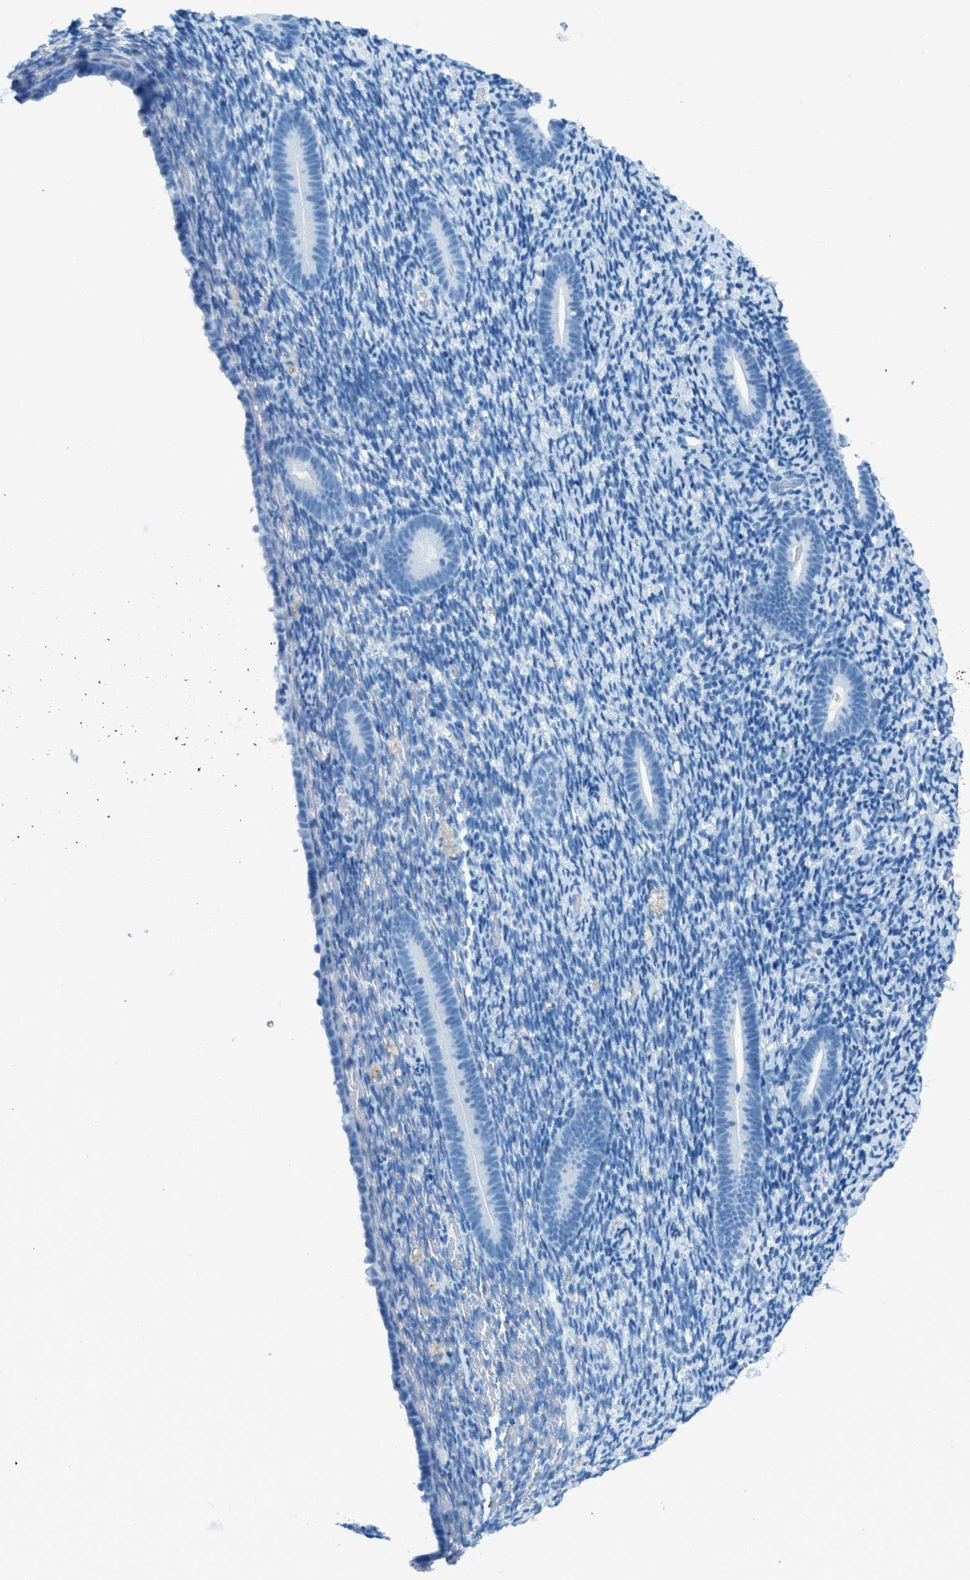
{"staining": {"intensity": "negative", "quantity": "none", "location": "none"}, "tissue": "endometrium", "cell_type": "Cells in endometrial stroma", "image_type": "normal", "snomed": [{"axis": "morphology", "description": "Normal tissue, NOS"}, {"axis": "topography", "description": "Endometrium"}], "caption": "IHC of benign endometrium displays no staining in cells in endometrial stroma.", "gene": "C21orf62", "patient": {"sex": "female", "age": 51}}